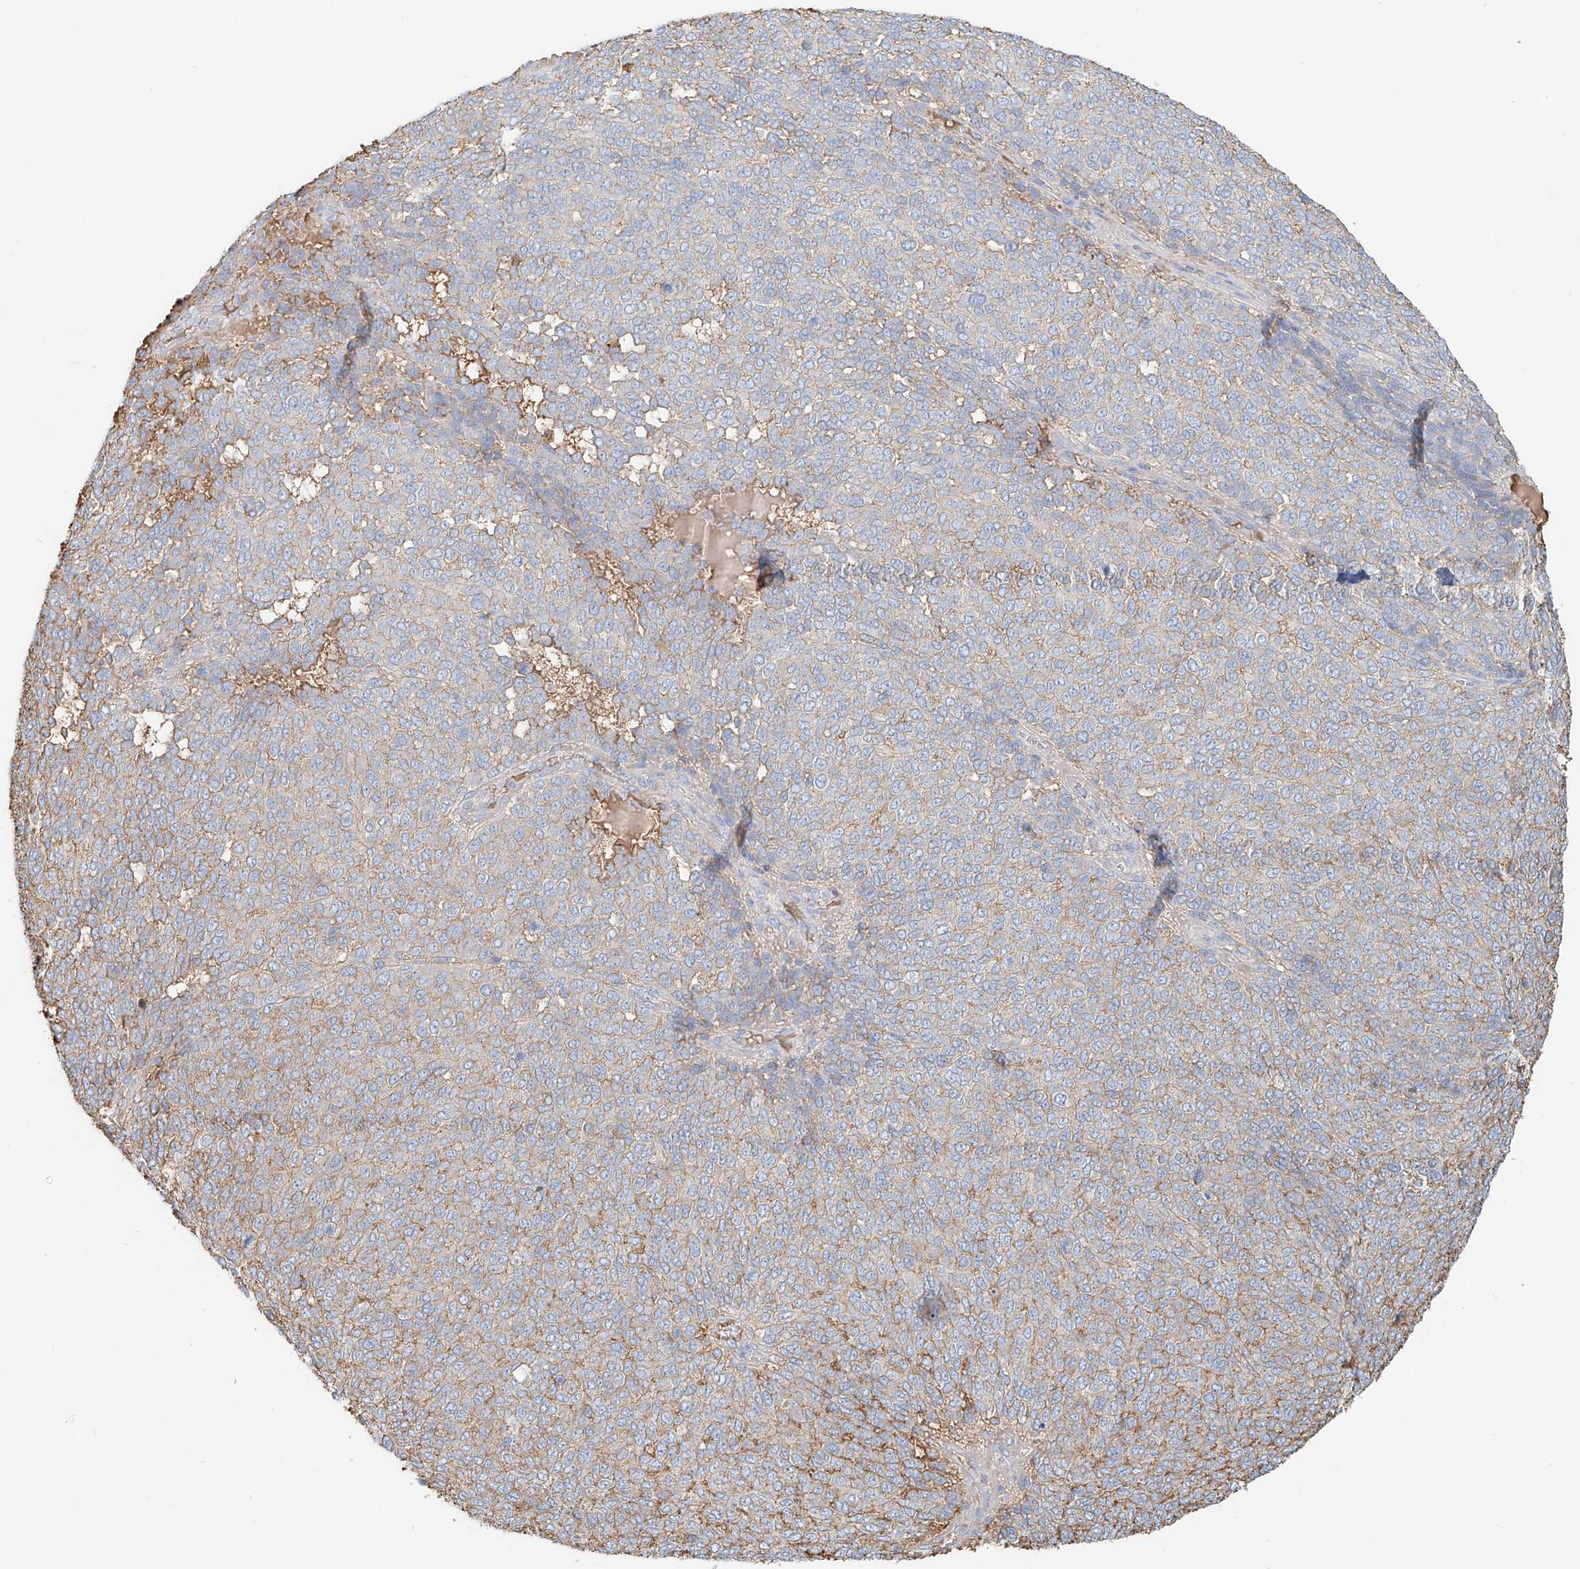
{"staining": {"intensity": "negative", "quantity": "none", "location": "none"}, "tissue": "melanoma", "cell_type": "Tumor cells", "image_type": "cancer", "snomed": [{"axis": "morphology", "description": "Malignant melanoma, NOS"}, {"axis": "topography", "description": "Skin"}], "caption": "Protein analysis of melanoma shows no significant positivity in tumor cells.", "gene": "ZFP30", "patient": {"sex": "male", "age": 49}}